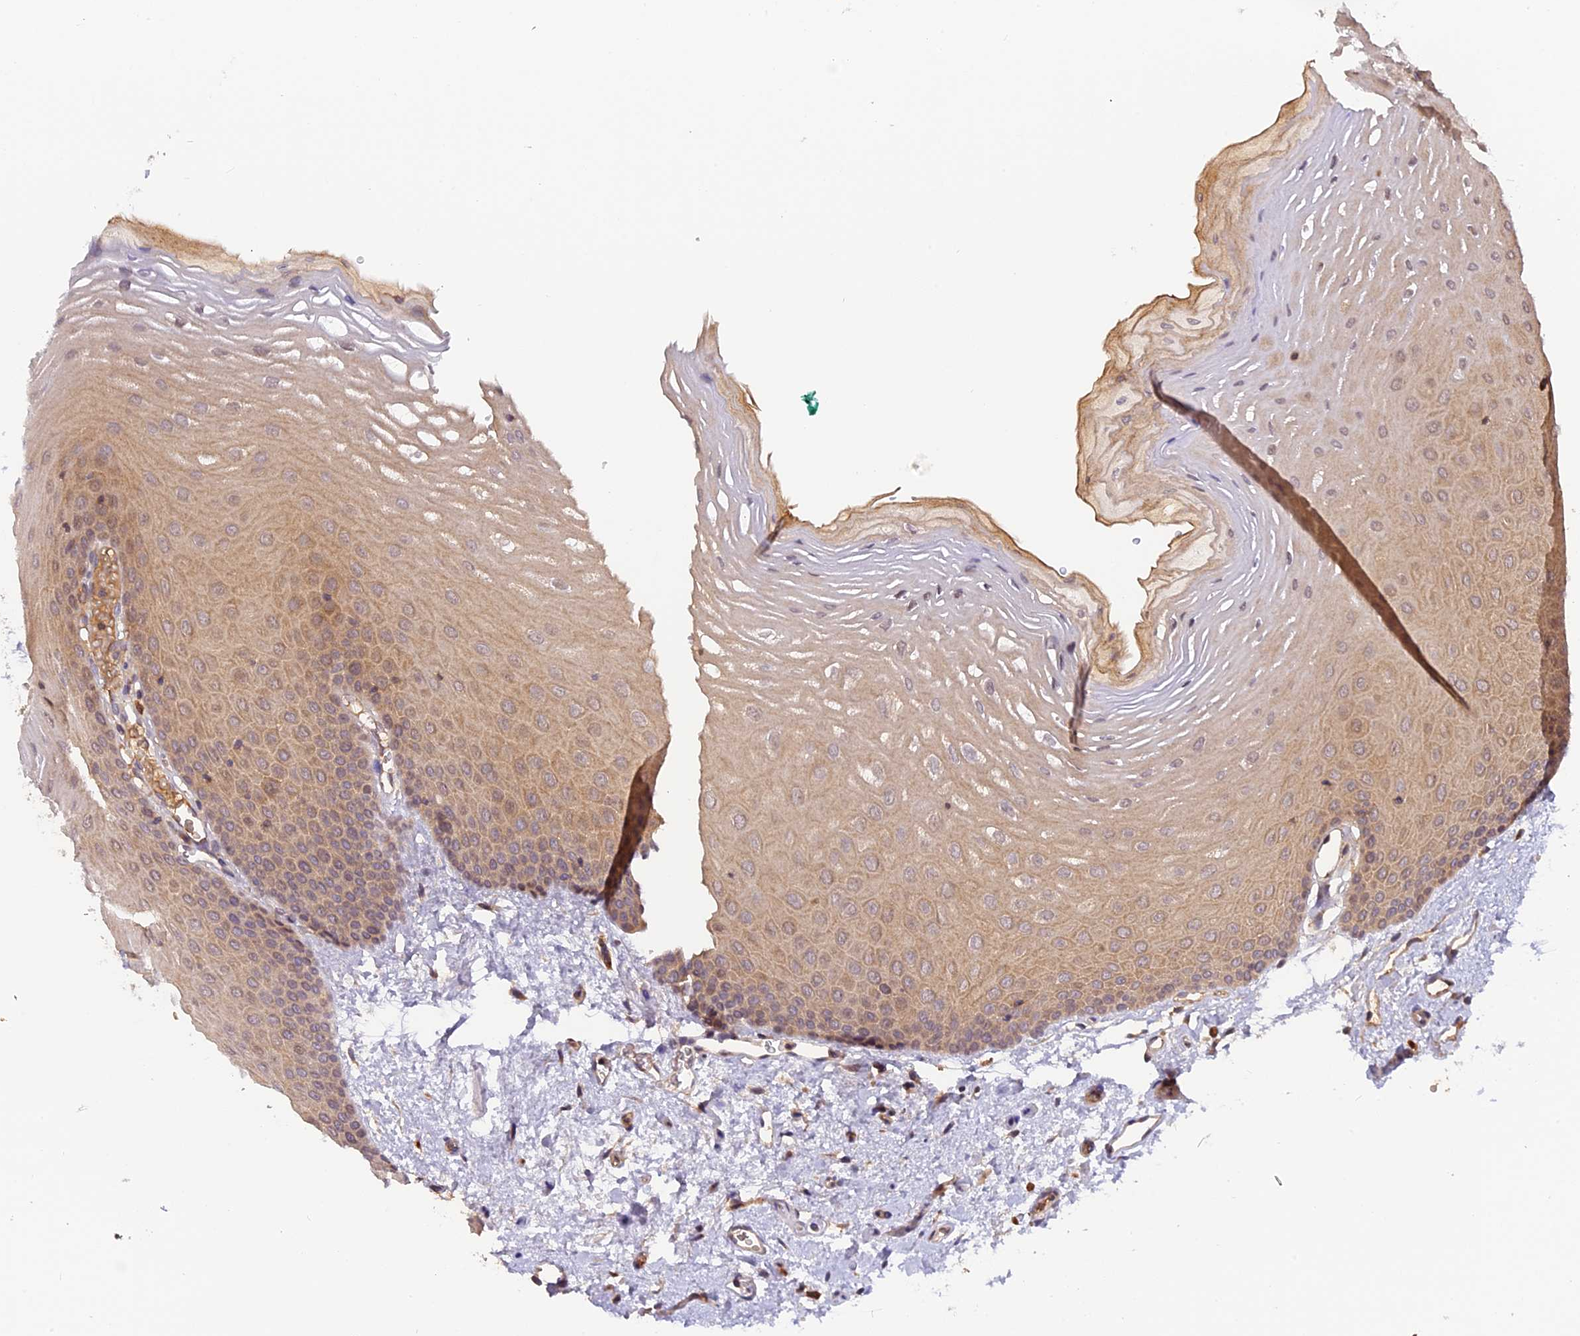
{"staining": {"intensity": "moderate", "quantity": ">75%", "location": "cytoplasmic/membranous,nuclear"}, "tissue": "oral mucosa", "cell_type": "Squamous epithelial cells", "image_type": "normal", "snomed": [{"axis": "morphology", "description": "Normal tissue, NOS"}, {"axis": "topography", "description": "Oral tissue"}], "caption": "Immunohistochemistry (IHC) image of normal oral mucosa: oral mucosa stained using immunohistochemistry displays medium levels of moderate protein expression localized specifically in the cytoplasmic/membranous,nuclear of squamous epithelial cells, appearing as a cytoplasmic/membranous,nuclear brown color.", "gene": "SETD6", "patient": {"sex": "female", "age": 70}}